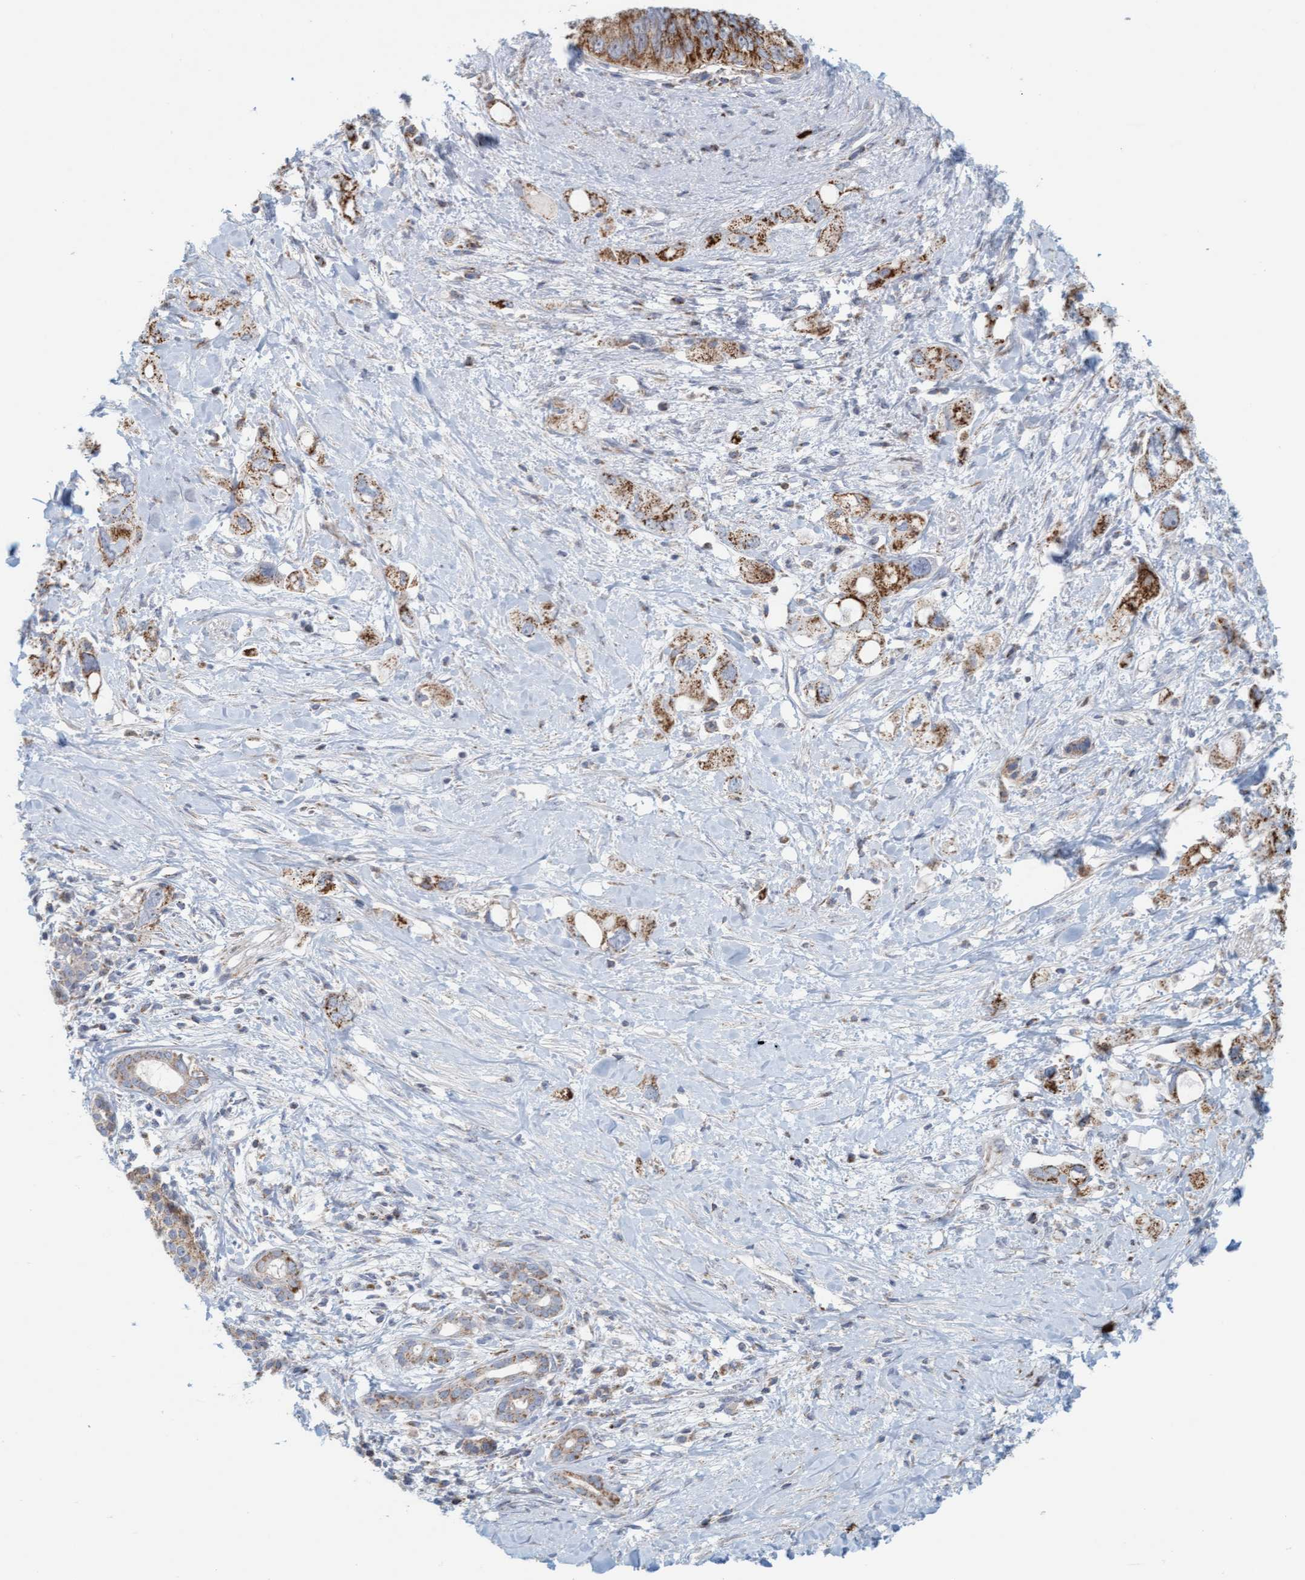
{"staining": {"intensity": "moderate", "quantity": ">75%", "location": "cytoplasmic/membranous"}, "tissue": "pancreatic cancer", "cell_type": "Tumor cells", "image_type": "cancer", "snomed": [{"axis": "morphology", "description": "Adenocarcinoma, NOS"}, {"axis": "topography", "description": "Pancreas"}], "caption": "Immunohistochemical staining of human adenocarcinoma (pancreatic) shows medium levels of moderate cytoplasmic/membranous staining in about >75% of tumor cells. The staining is performed using DAB brown chromogen to label protein expression. The nuclei are counter-stained blue using hematoxylin.", "gene": "B9D1", "patient": {"sex": "female", "age": 56}}